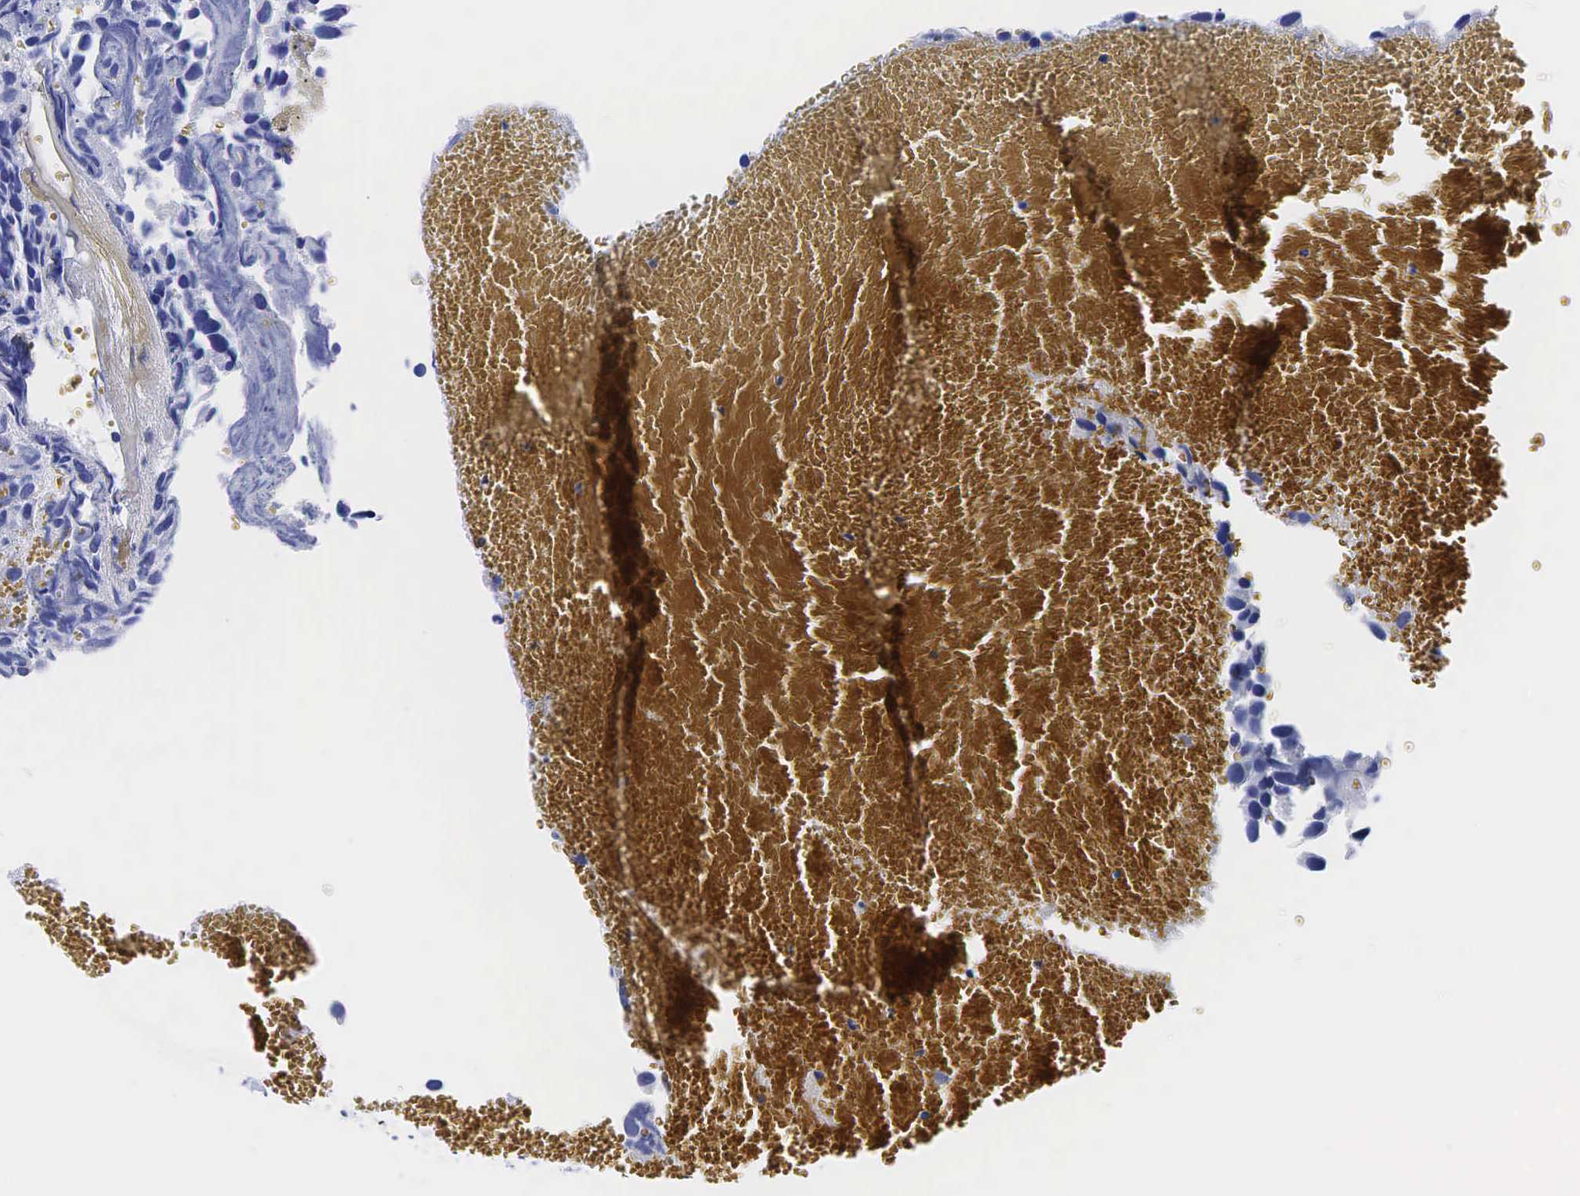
{"staining": {"intensity": "negative", "quantity": "none", "location": "none"}, "tissue": "urothelial cancer", "cell_type": "Tumor cells", "image_type": "cancer", "snomed": [{"axis": "morphology", "description": "Urothelial carcinoma, High grade"}, {"axis": "topography", "description": "Urinary bladder"}], "caption": "High power microscopy micrograph of an immunohistochemistry (IHC) micrograph of high-grade urothelial carcinoma, revealing no significant positivity in tumor cells.", "gene": "KLK3", "patient": {"sex": "male", "age": 72}}